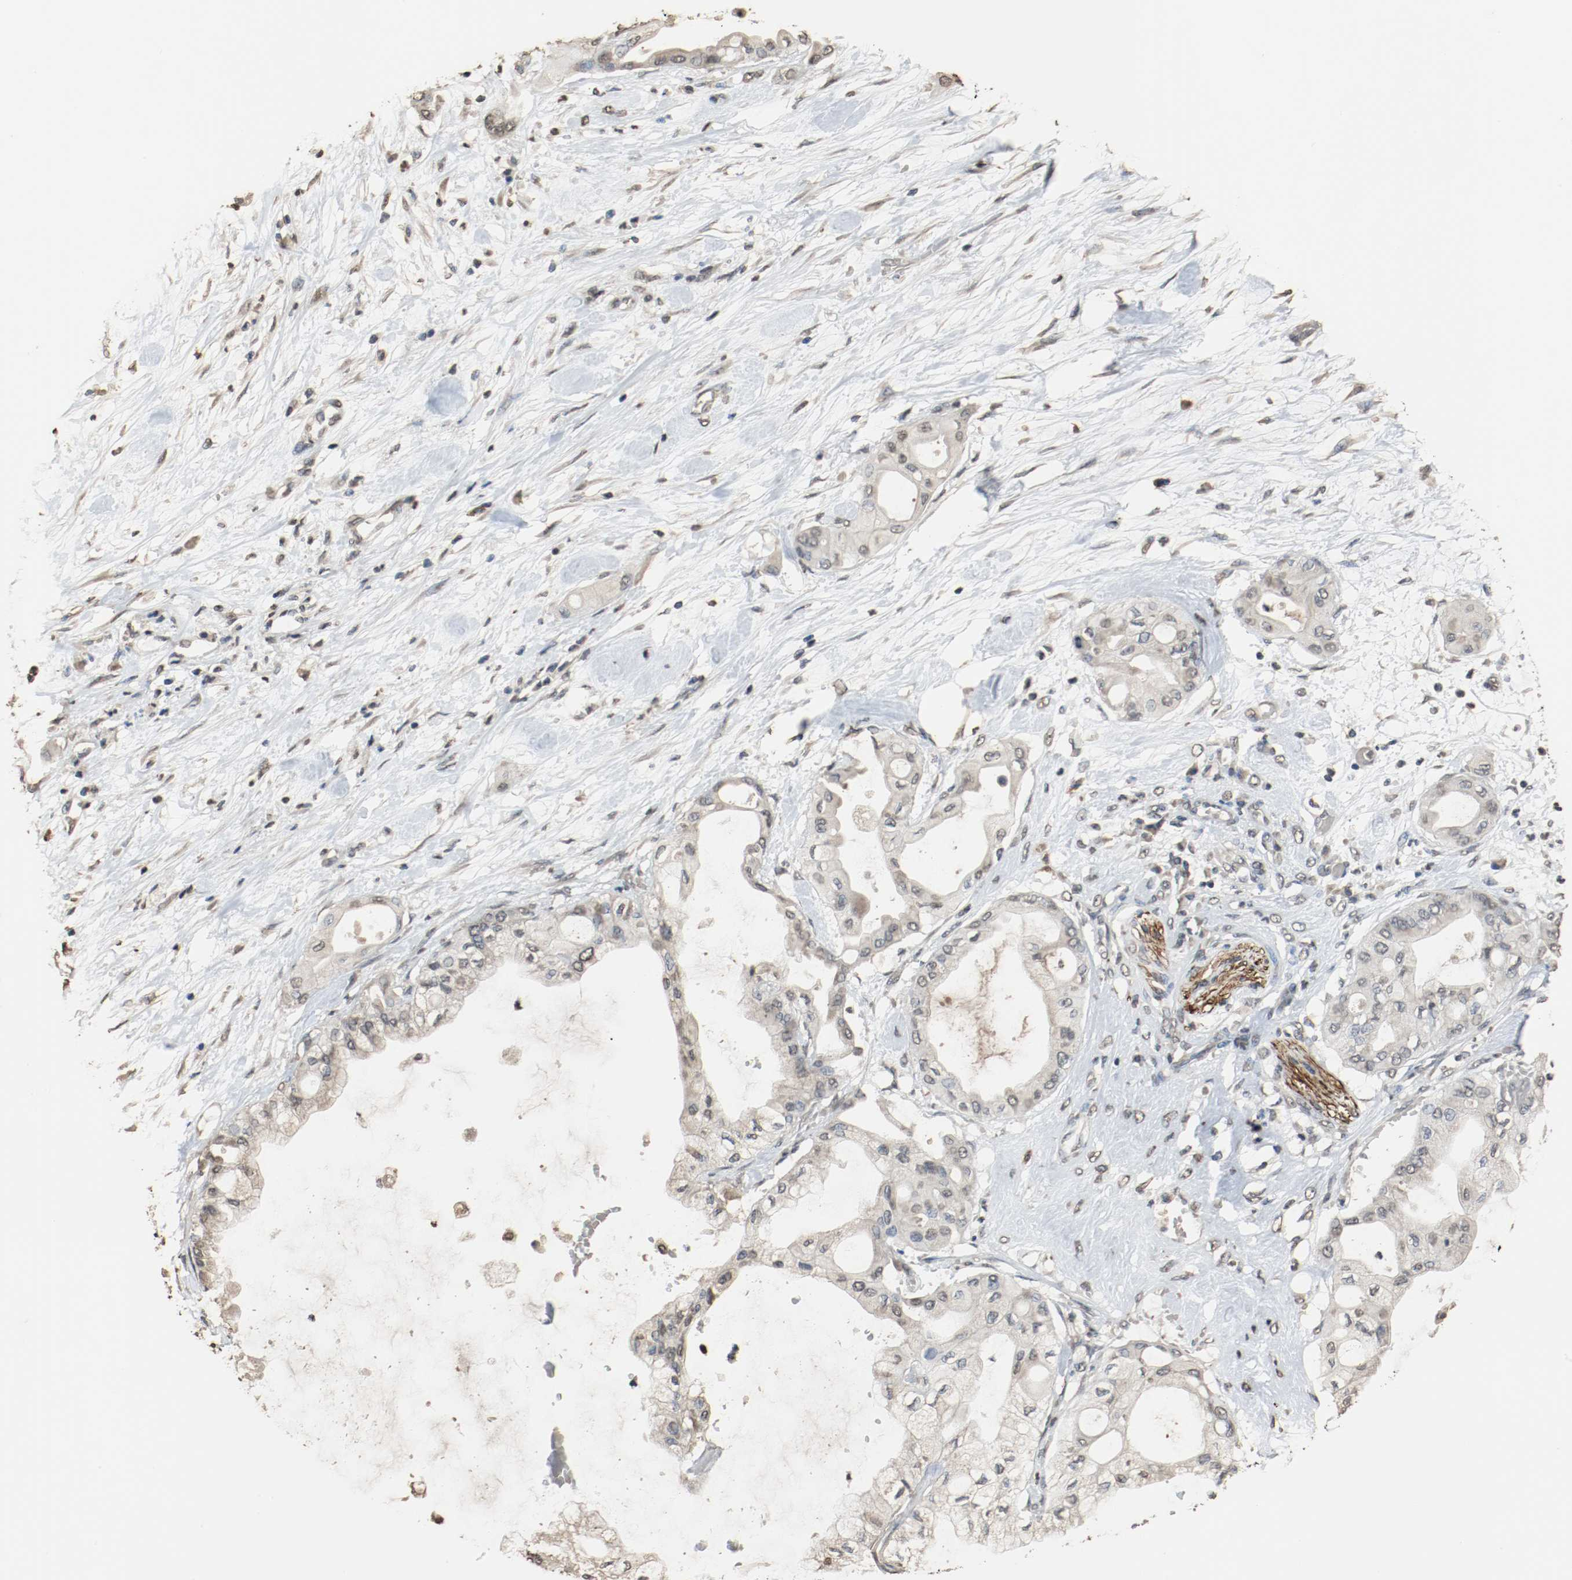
{"staining": {"intensity": "weak", "quantity": "25%-75%", "location": "cytoplasmic/membranous"}, "tissue": "pancreatic cancer", "cell_type": "Tumor cells", "image_type": "cancer", "snomed": [{"axis": "morphology", "description": "Adenocarcinoma, NOS"}, {"axis": "morphology", "description": "Adenocarcinoma, metastatic, NOS"}, {"axis": "topography", "description": "Lymph node"}, {"axis": "topography", "description": "Pancreas"}, {"axis": "topography", "description": "Duodenum"}], "caption": "Protein staining reveals weak cytoplasmic/membranous staining in approximately 25%-75% of tumor cells in pancreatic metastatic adenocarcinoma.", "gene": "RTN4", "patient": {"sex": "female", "age": 64}}